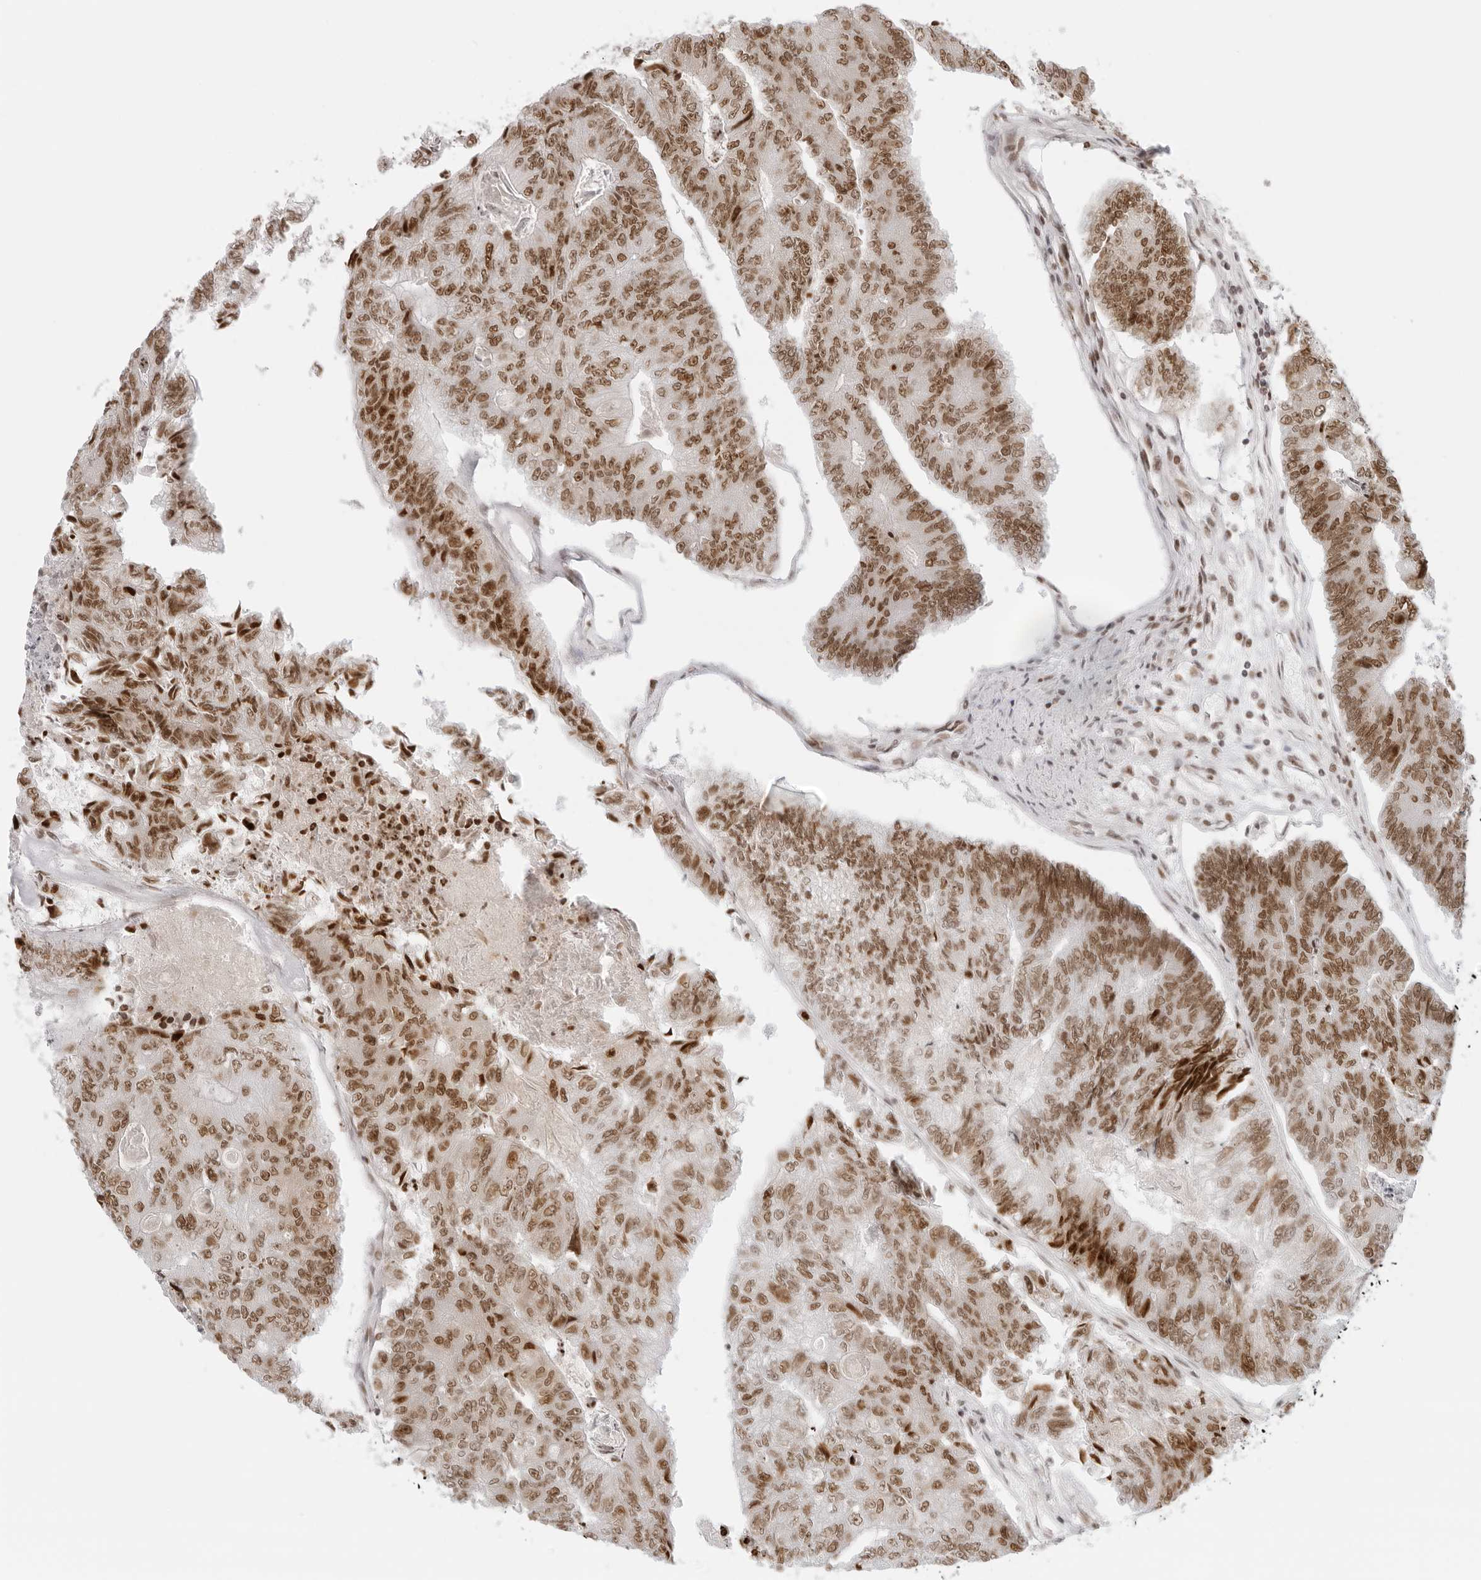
{"staining": {"intensity": "moderate", "quantity": ">75%", "location": "nuclear"}, "tissue": "colorectal cancer", "cell_type": "Tumor cells", "image_type": "cancer", "snomed": [{"axis": "morphology", "description": "Adenocarcinoma, NOS"}, {"axis": "topography", "description": "Colon"}], "caption": "Immunohistochemistry (IHC) photomicrograph of human colorectal cancer (adenocarcinoma) stained for a protein (brown), which reveals medium levels of moderate nuclear staining in approximately >75% of tumor cells.", "gene": "RCC1", "patient": {"sex": "female", "age": 67}}